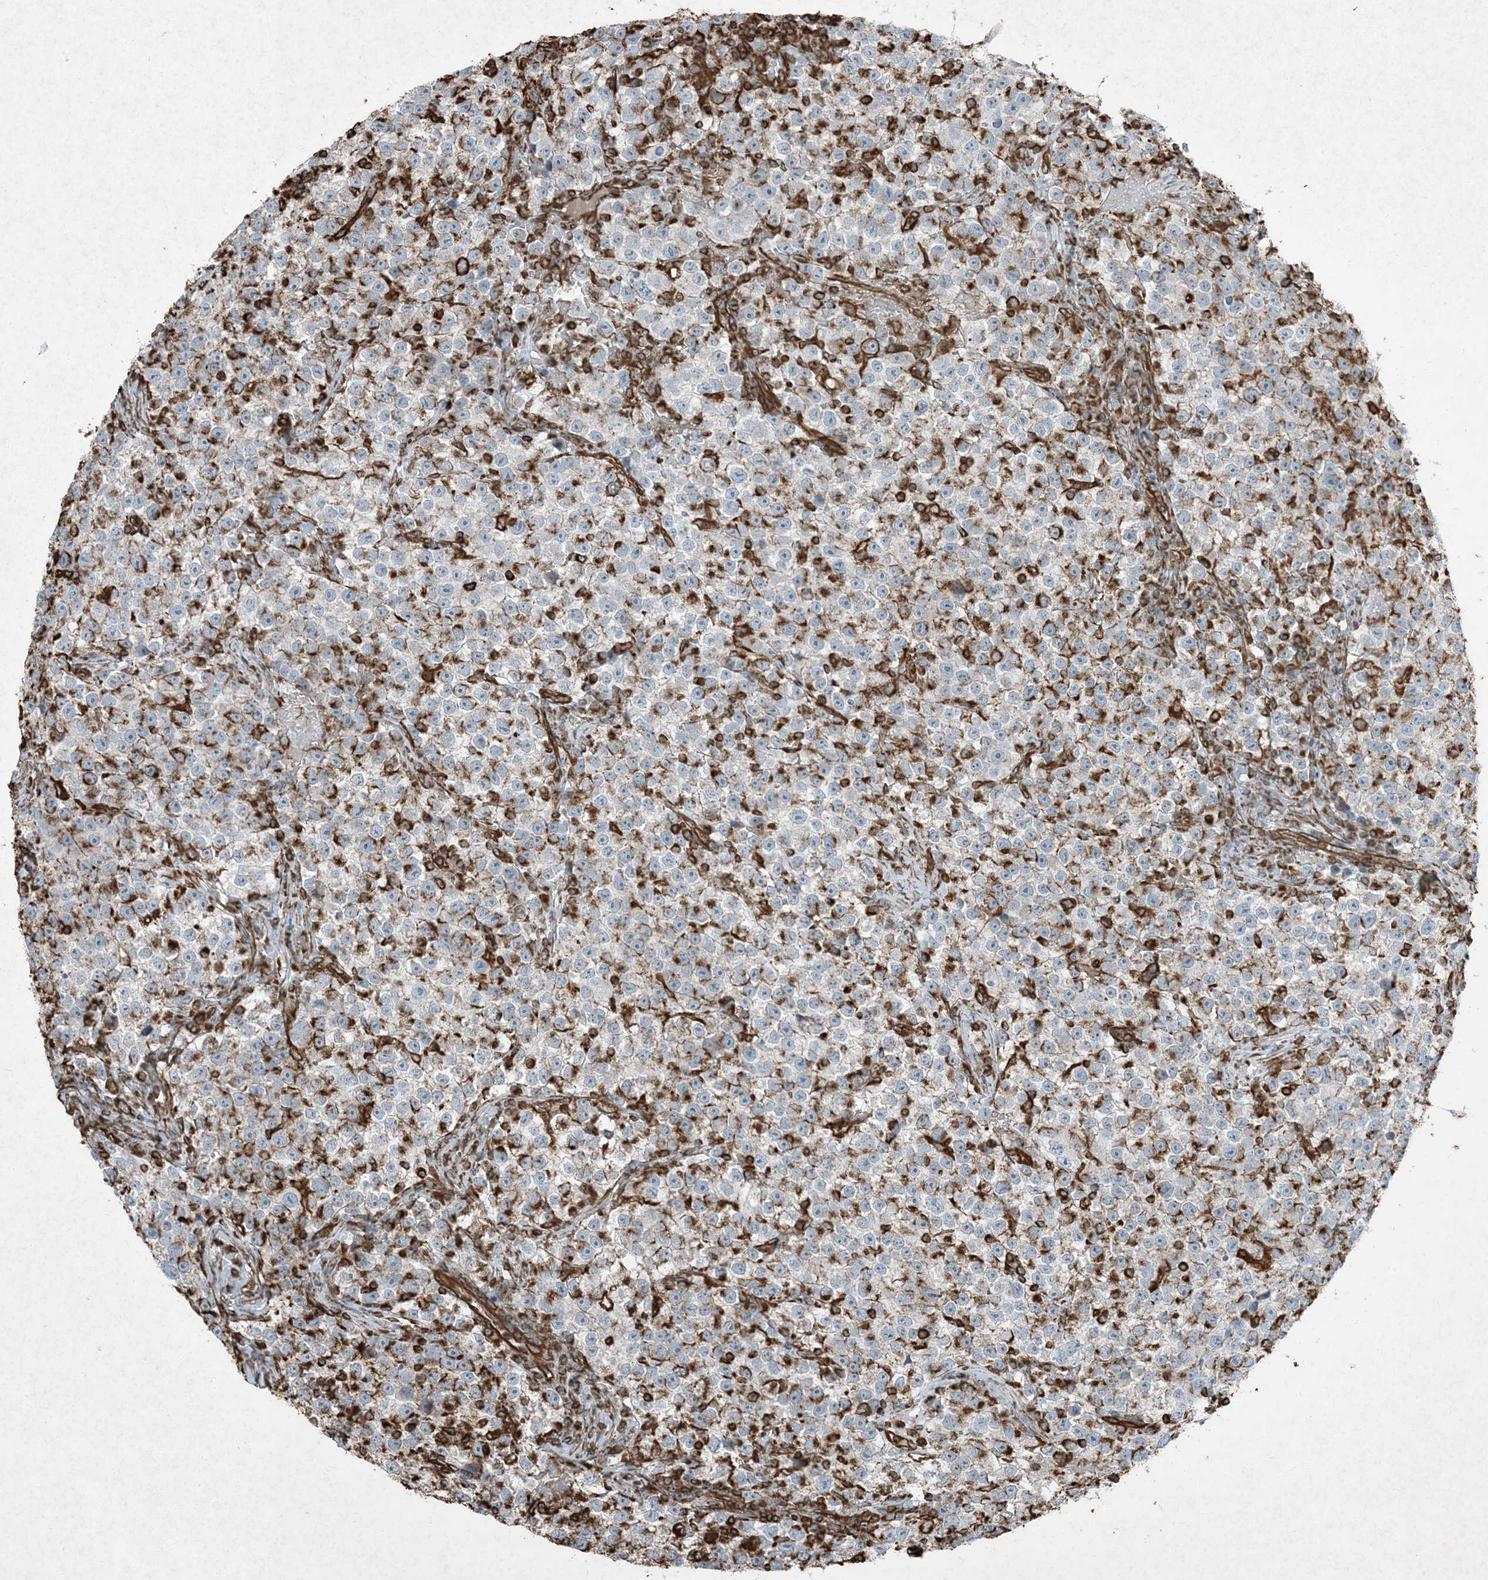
{"staining": {"intensity": "strong", "quantity": "<25%", "location": "cytoplasmic/membranous"}, "tissue": "testis cancer", "cell_type": "Tumor cells", "image_type": "cancer", "snomed": [{"axis": "morphology", "description": "Seminoma, NOS"}, {"axis": "topography", "description": "Testis"}], "caption": "Testis seminoma stained with a brown dye demonstrates strong cytoplasmic/membranous positive expression in approximately <25% of tumor cells.", "gene": "RYK", "patient": {"sex": "male", "age": 22}}